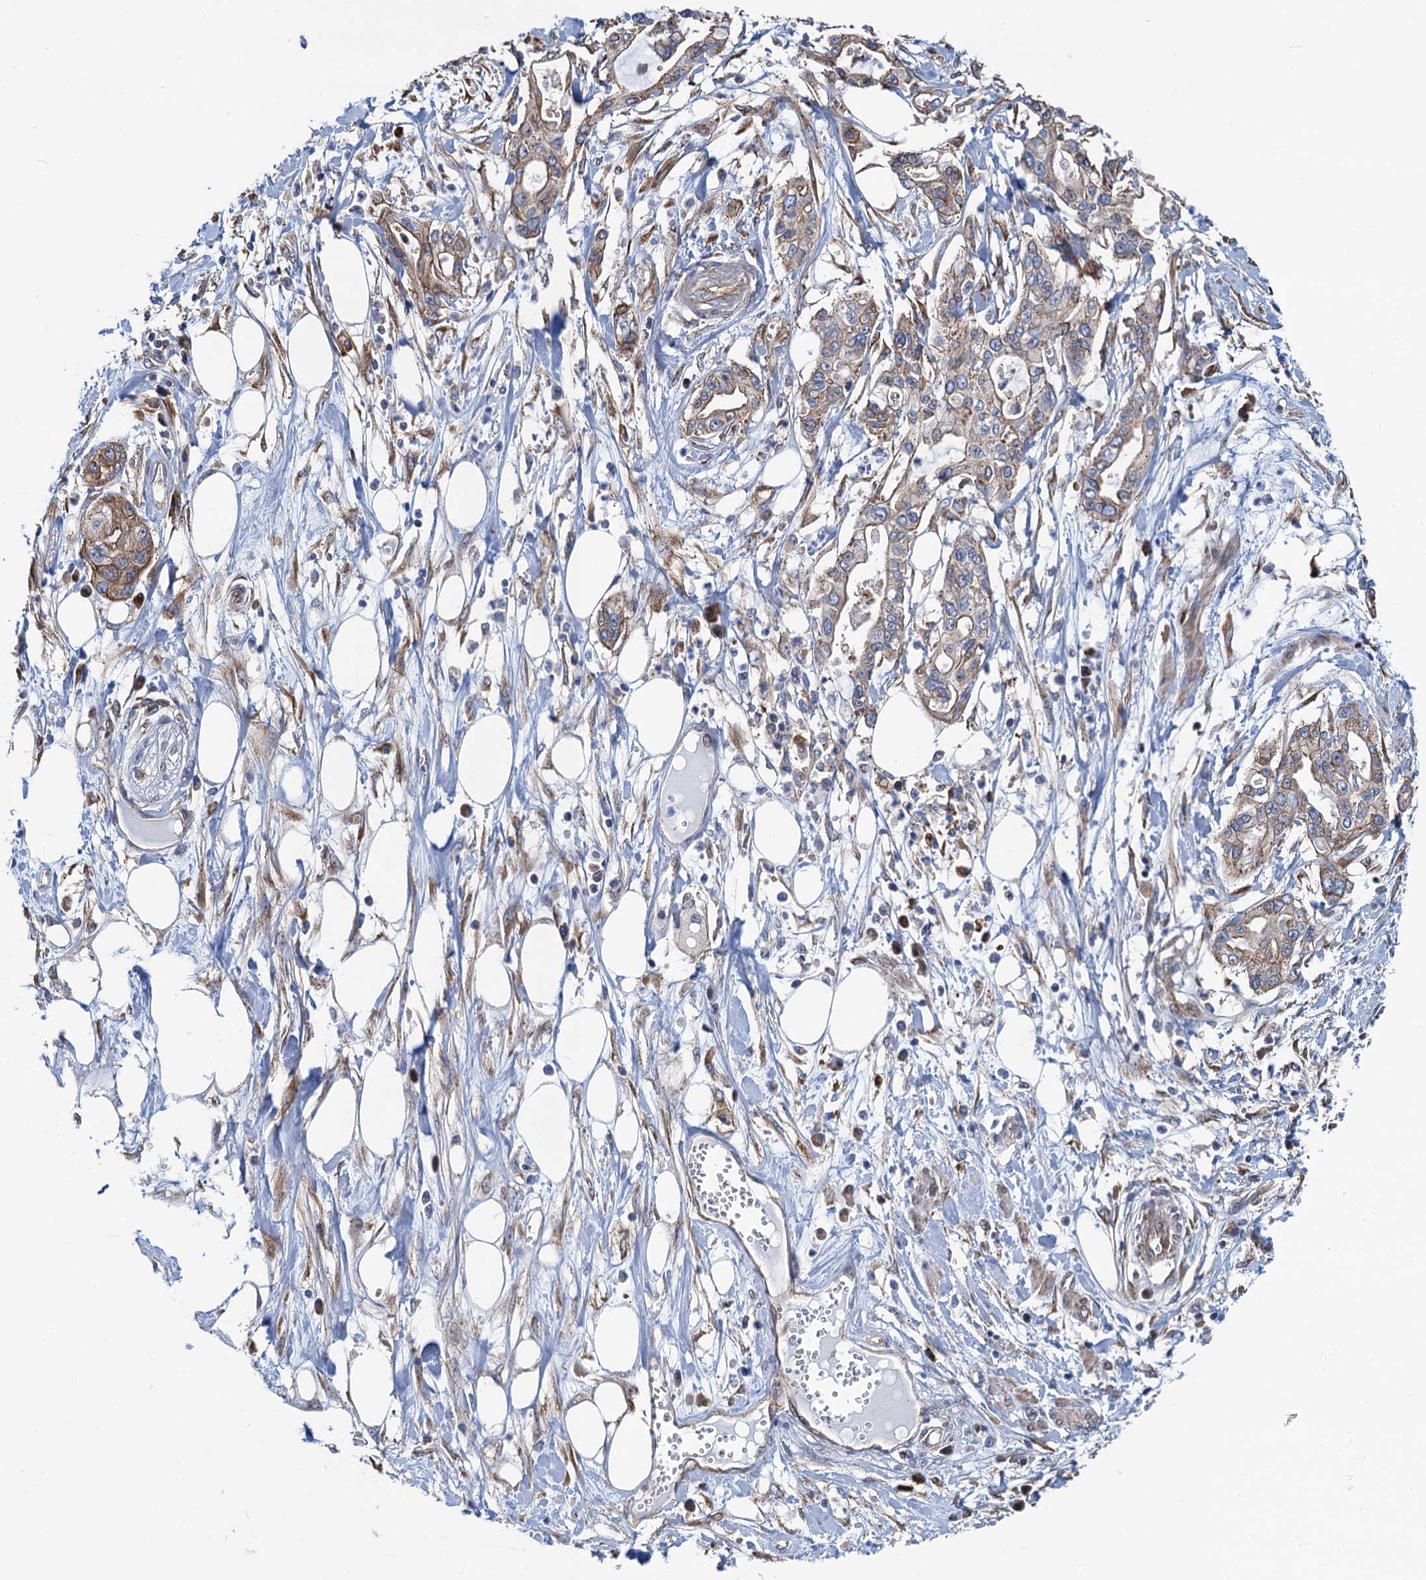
{"staining": {"intensity": "moderate", "quantity": ">75%", "location": "cytoplasmic/membranous"}, "tissue": "pancreatic cancer", "cell_type": "Tumor cells", "image_type": "cancer", "snomed": [{"axis": "morphology", "description": "Adenocarcinoma, NOS"}, {"axis": "topography", "description": "Pancreas"}], "caption": "Moderate cytoplasmic/membranous staining for a protein is present in approximately >75% of tumor cells of pancreatic cancer (adenocarcinoma) using immunohistochemistry.", "gene": "SLC12A7", "patient": {"sex": "male", "age": 68}}